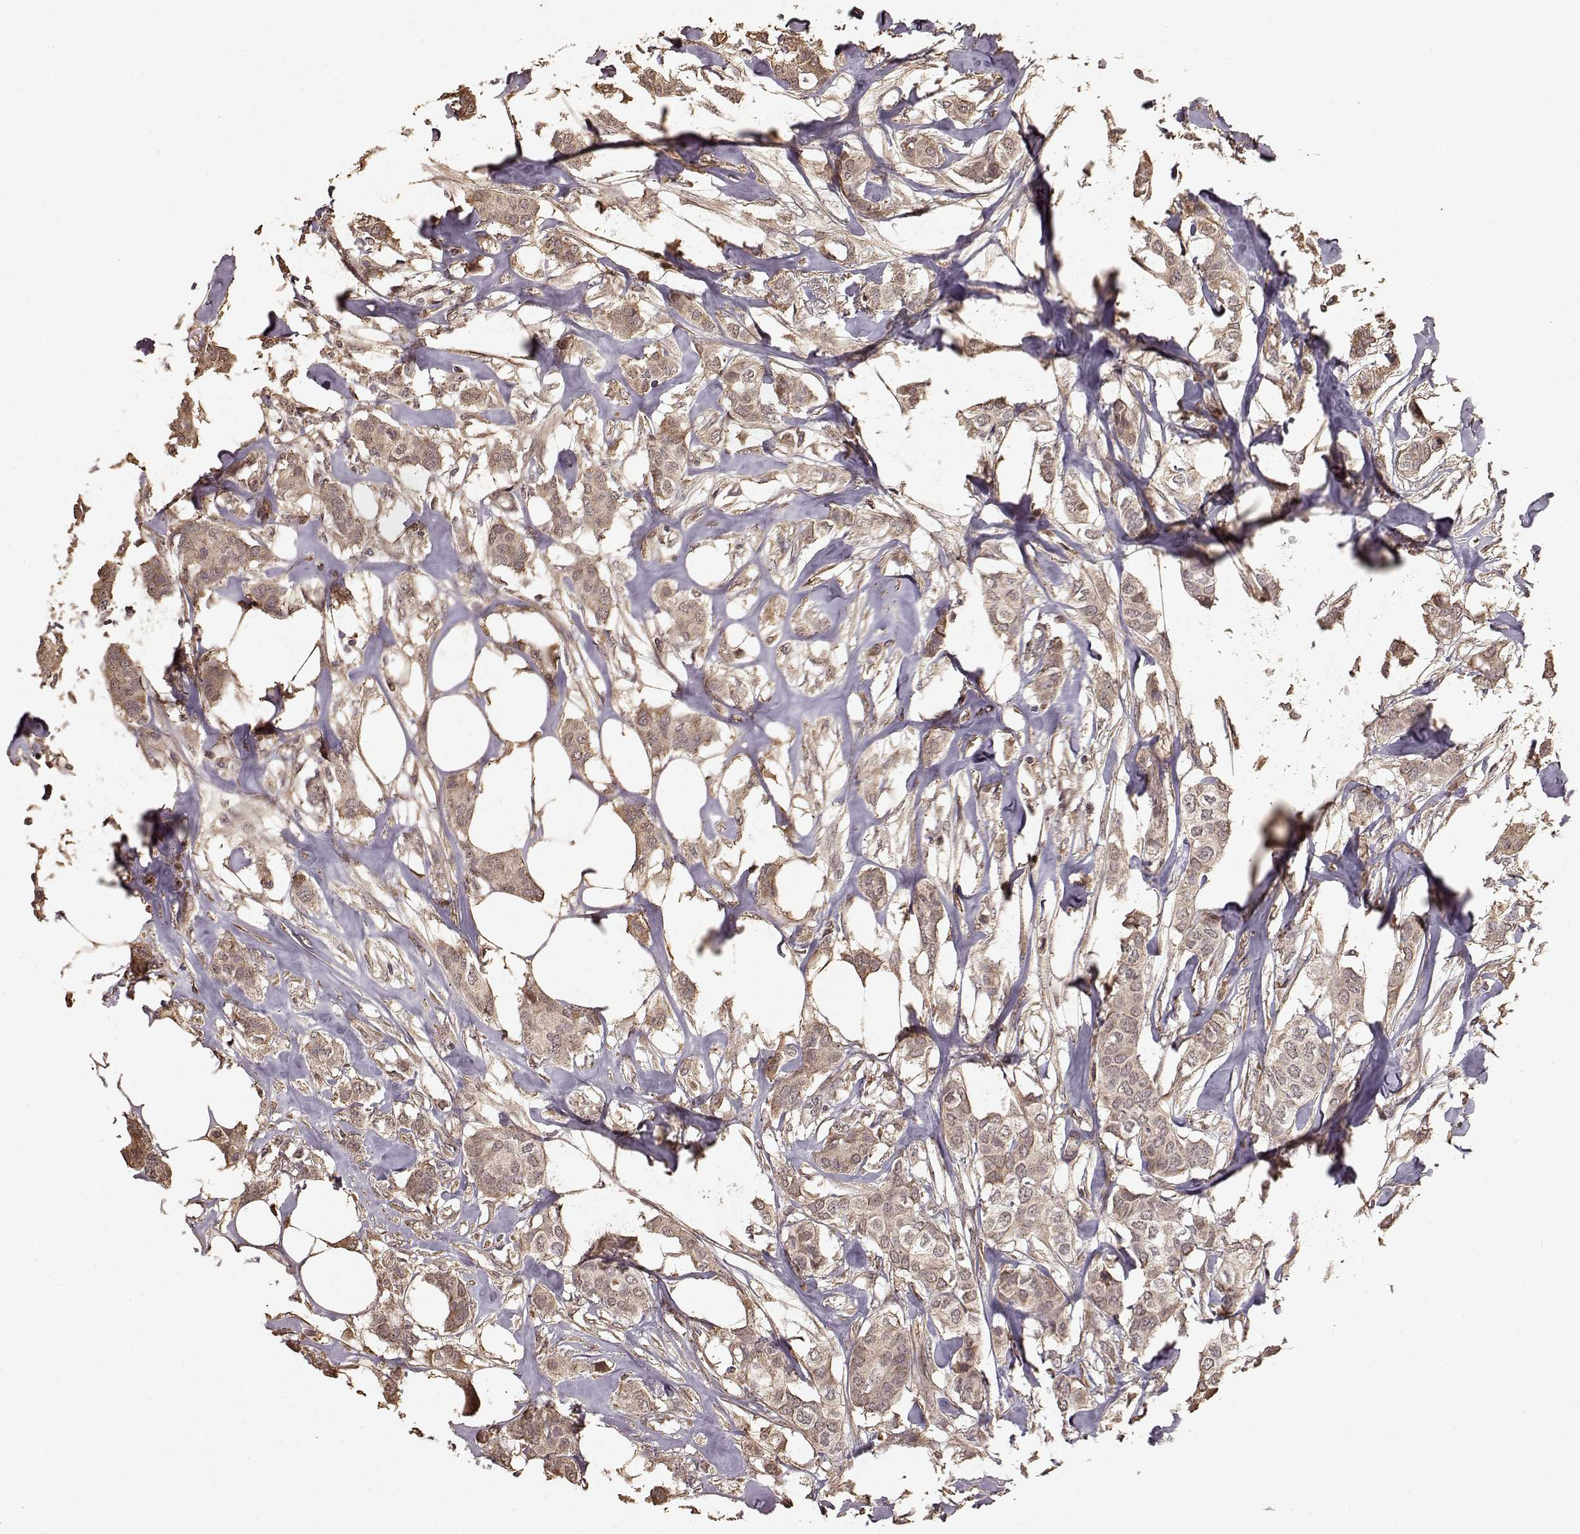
{"staining": {"intensity": "moderate", "quantity": "25%-75%", "location": "cytoplasmic/membranous"}, "tissue": "breast cancer", "cell_type": "Tumor cells", "image_type": "cancer", "snomed": [{"axis": "morphology", "description": "Duct carcinoma"}, {"axis": "topography", "description": "Breast"}], "caption": "A histopathology image showing moderate cytoplasmic/membranous expression in about 25%-75% of tumor cells in breast intraductal carcinoma, as visualized by brown immunohistochemical staining.", "gene": "USP15", "patient": {"sex": "female", "age": 62}}